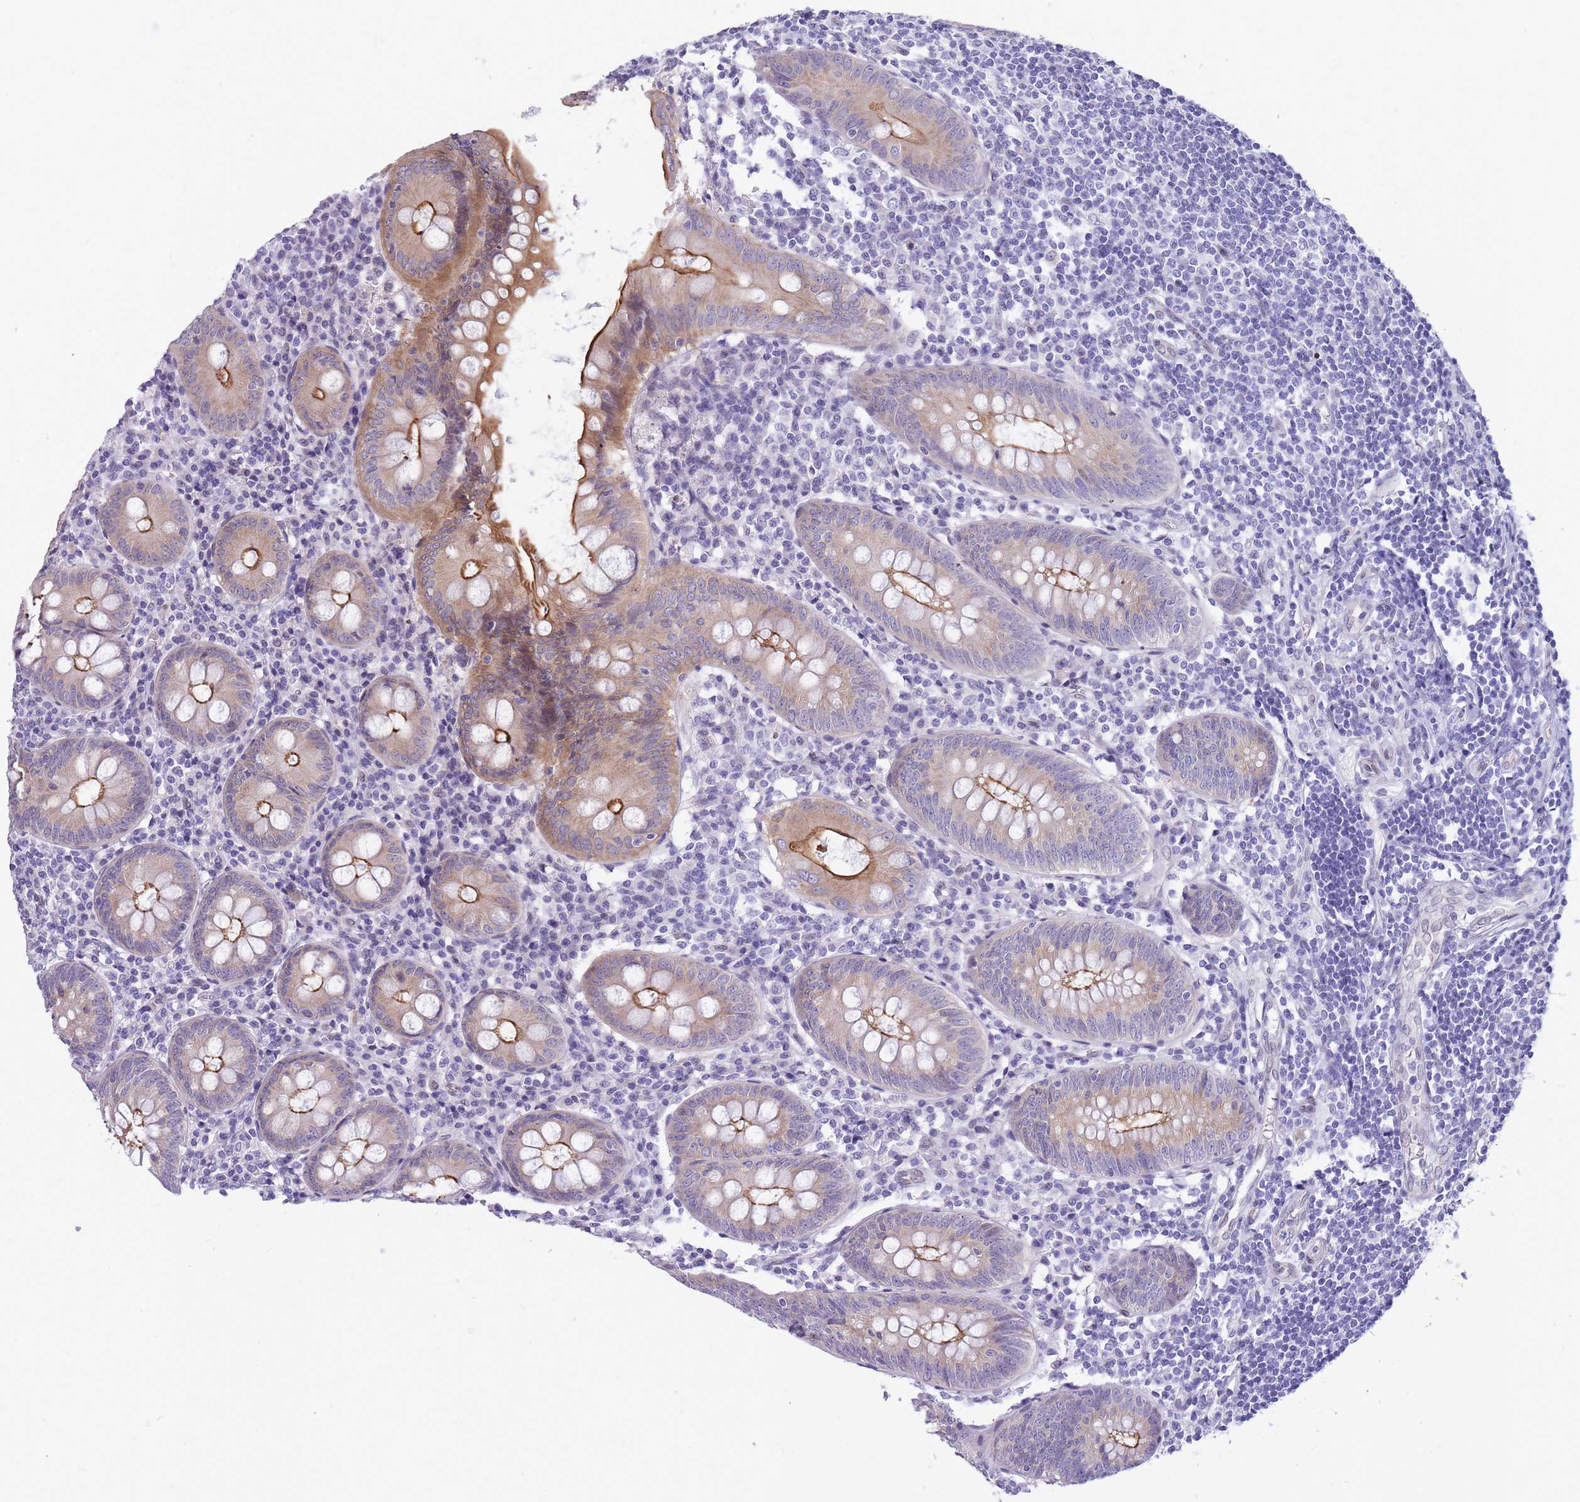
{"staining": {"intensity": "strong", "quantity": "<25%", "location": "cytoplasmic/membranous"}, "tissue": "appendix", "cell_type": "Glandular cells", "image_type": "normal", "snomed": [{"axis": "morphology", "description": "Normal tissue, NOS"}, {"axis": "topography", "description": "Appendix"}], "caption": "Normal appendix shows strong cytoplasmic/membranous staining in approximately <25% of glandular cells, visualized by immunohistochemistry. The protein is shown in brown color, while the nuclei are stained blue.", "gene": "HOOK2", "patient": {"sex": "female", "age": 54}}